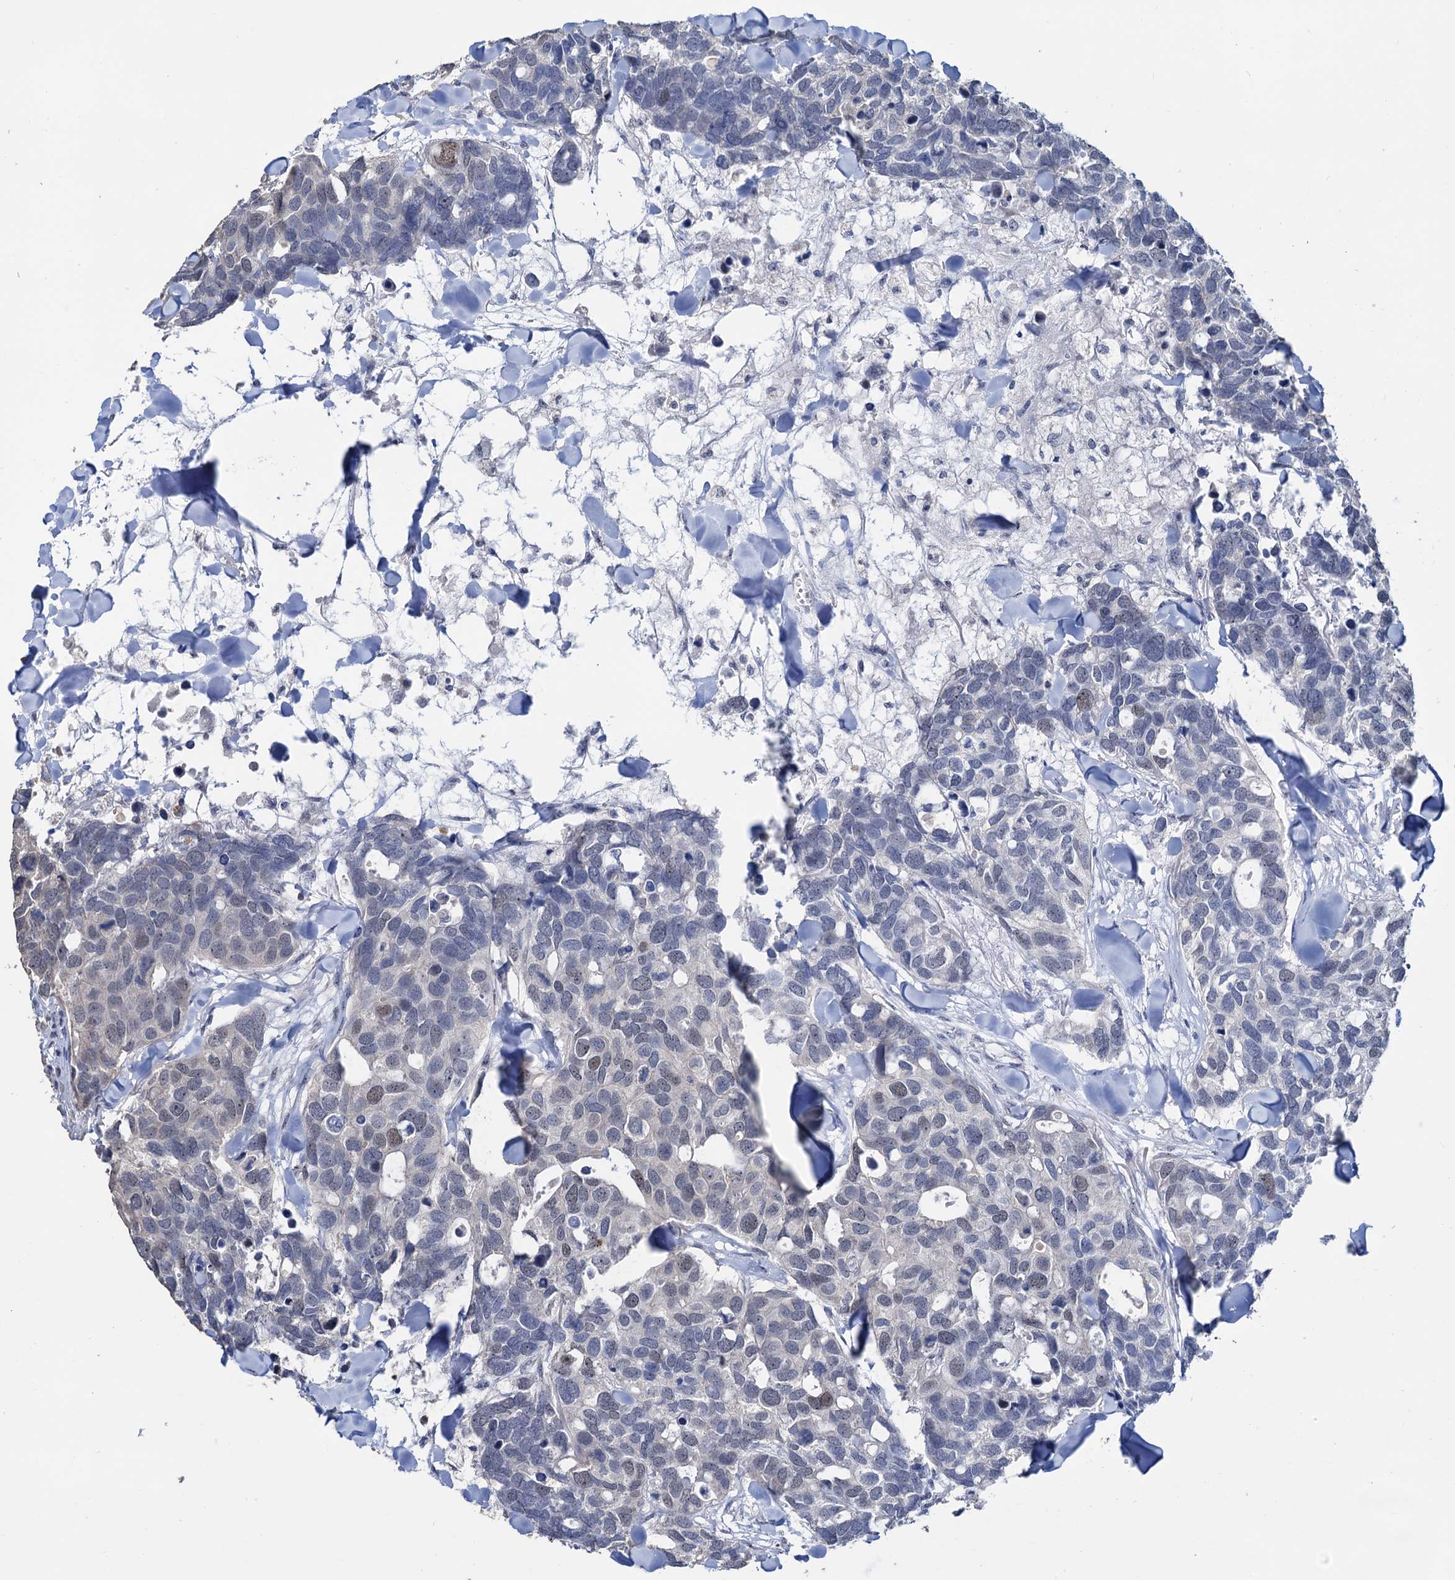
{"staining": {"intensity": "moderate", "quantity": "<25%", "location": "nuclear"}, "tissue": "breast cancer", "cell_type": "Tumor cells", "image_type": "cancer", "snomed": [{"axis": "morphology", "description": "Duct carcinoma"}, {"axis": "topography", "description": "Breast"}], "caption": "A high-resolution image shows immunohistochemistry staining of breast infiltrating ductal carcinoma, which exhibits moderate nuclear positivity in about <25% of tumor cells. The staining is performed using DAB brown chromogen to label protein expression. The nuclei are counter-stained blue using hematoxylin.", "gene": "C2CD3", "patient": {"sex": "female", "age": 83}}